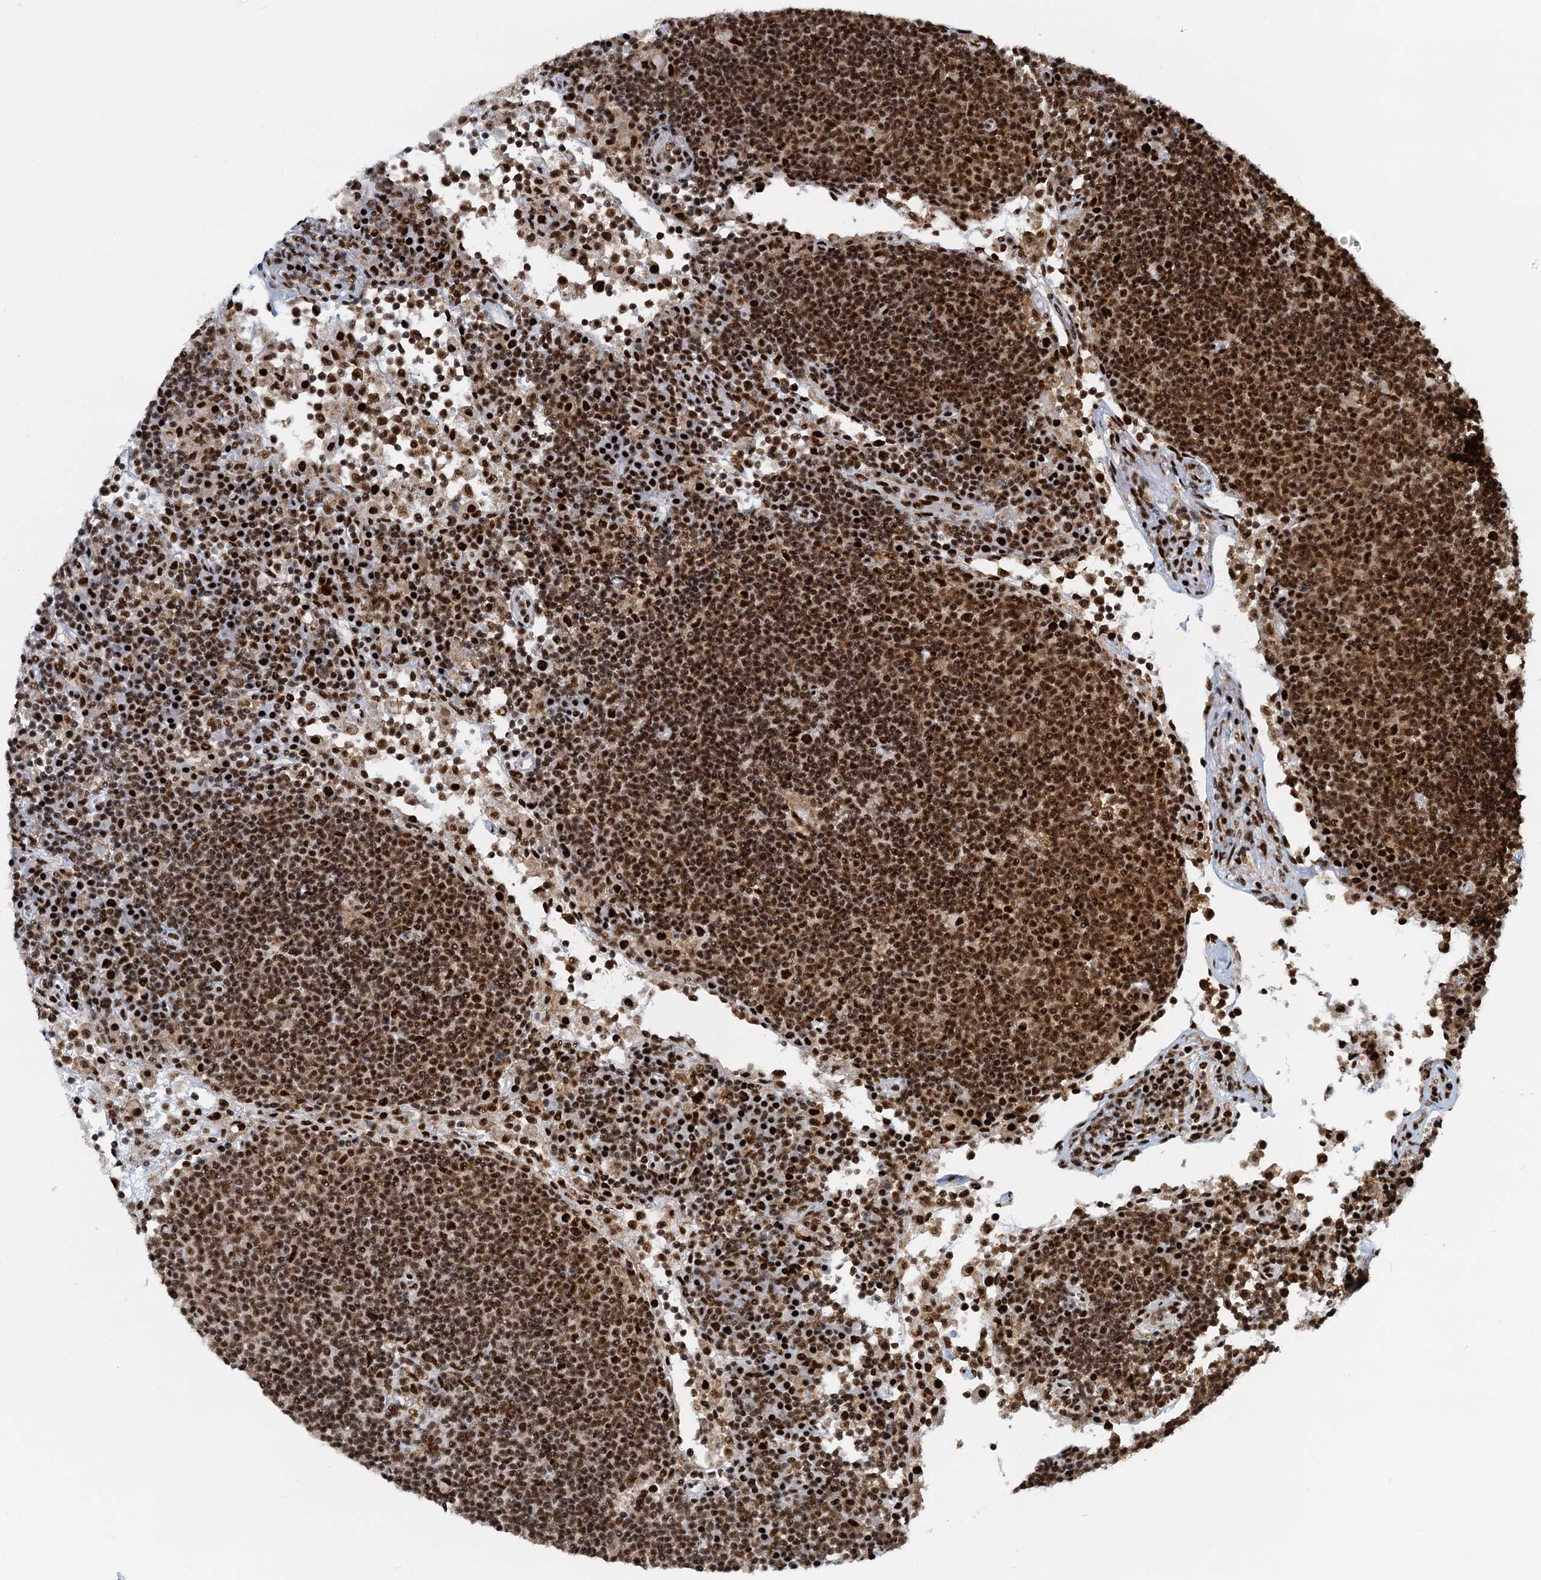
{"staining": {"intensity": "strong", "quantity": ">75%", "location": "nuclear"}, "tissue": "lymph node", "cell_type": "Non-germinal center cells", "image_type": "normal", "snomed": [{"axis": "morphology", "description": "Normal tissue, NOS"}, {"axis": "topography", "description": "Lymph node"}], "caption": "Brown immunohistochemical staining in normal lymph node demonstrates strong nuclear positivity in about >75% of non-germinal center cells.", "gene": "RBM26", "patient": {"sex": "female", "age": 53}}